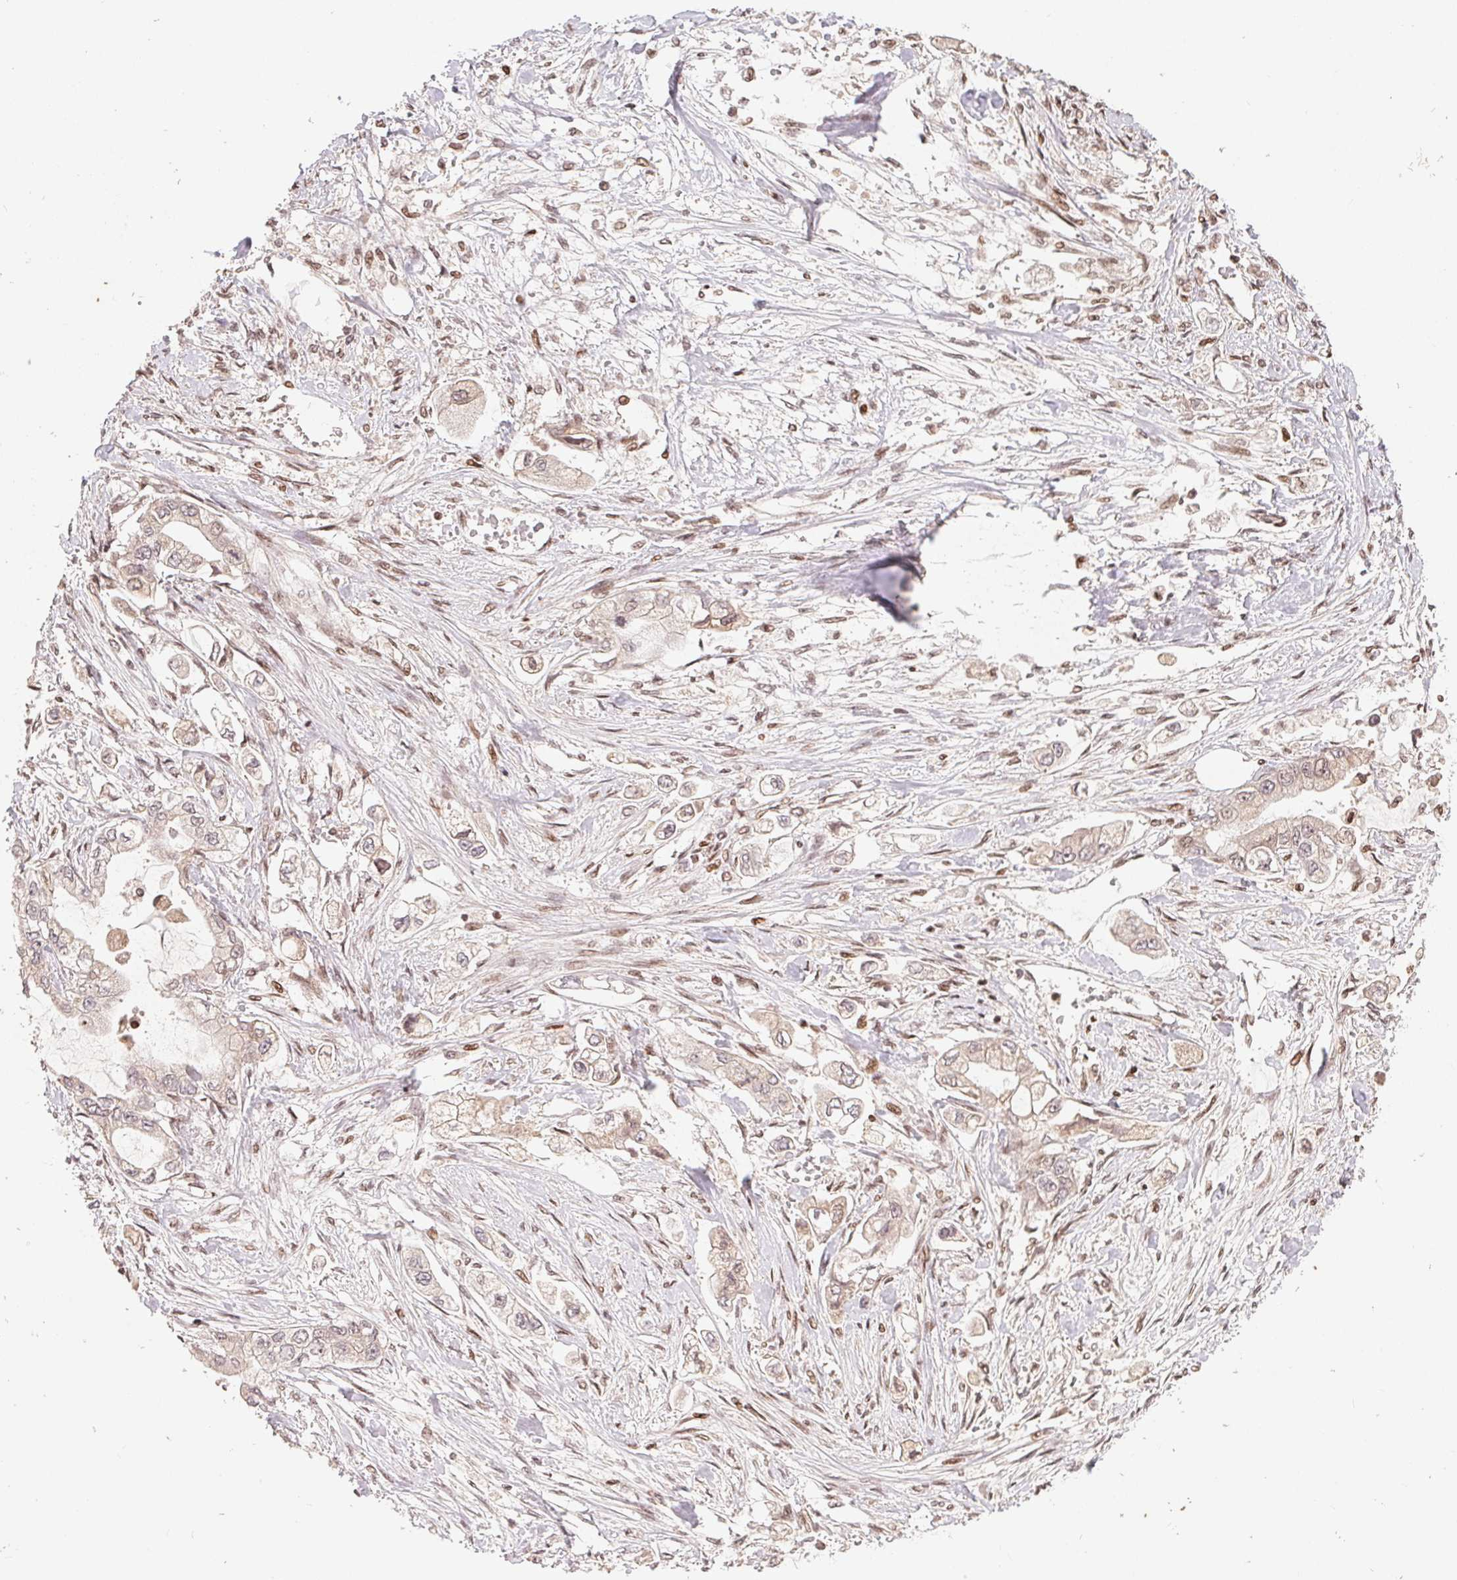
{"staining": {"intensity": "weak", "quantity": ">75%", "location": "cytoplasmic/membranous,nuclear"}, "tissue": "stomach cancer", "cell_type": "Tumor cells", "image_type": "cancer", "snomed": [{"axis": "morphology", "description": "Adenocarcinoma, NOS"}, {"axis": "topography", "description": "Stomach"}], "caption": "Immunohistochemistry staining of stomach adenocarcinoma, which exhibits low levels of weak cytoplasmic/membranous and nuclear positivity in about >75% of tumor cells indicating weak cytoplasmic/membranous and nuclear protein positivity. The staining was performed using DAB (3,3'-diaminobenzidine) (brown) for protein detection and nuclei were counterstained in hematoxylin (blue).", "gene": "MAPKAPK2", "patient": {"sex": "male", "age": 62}}